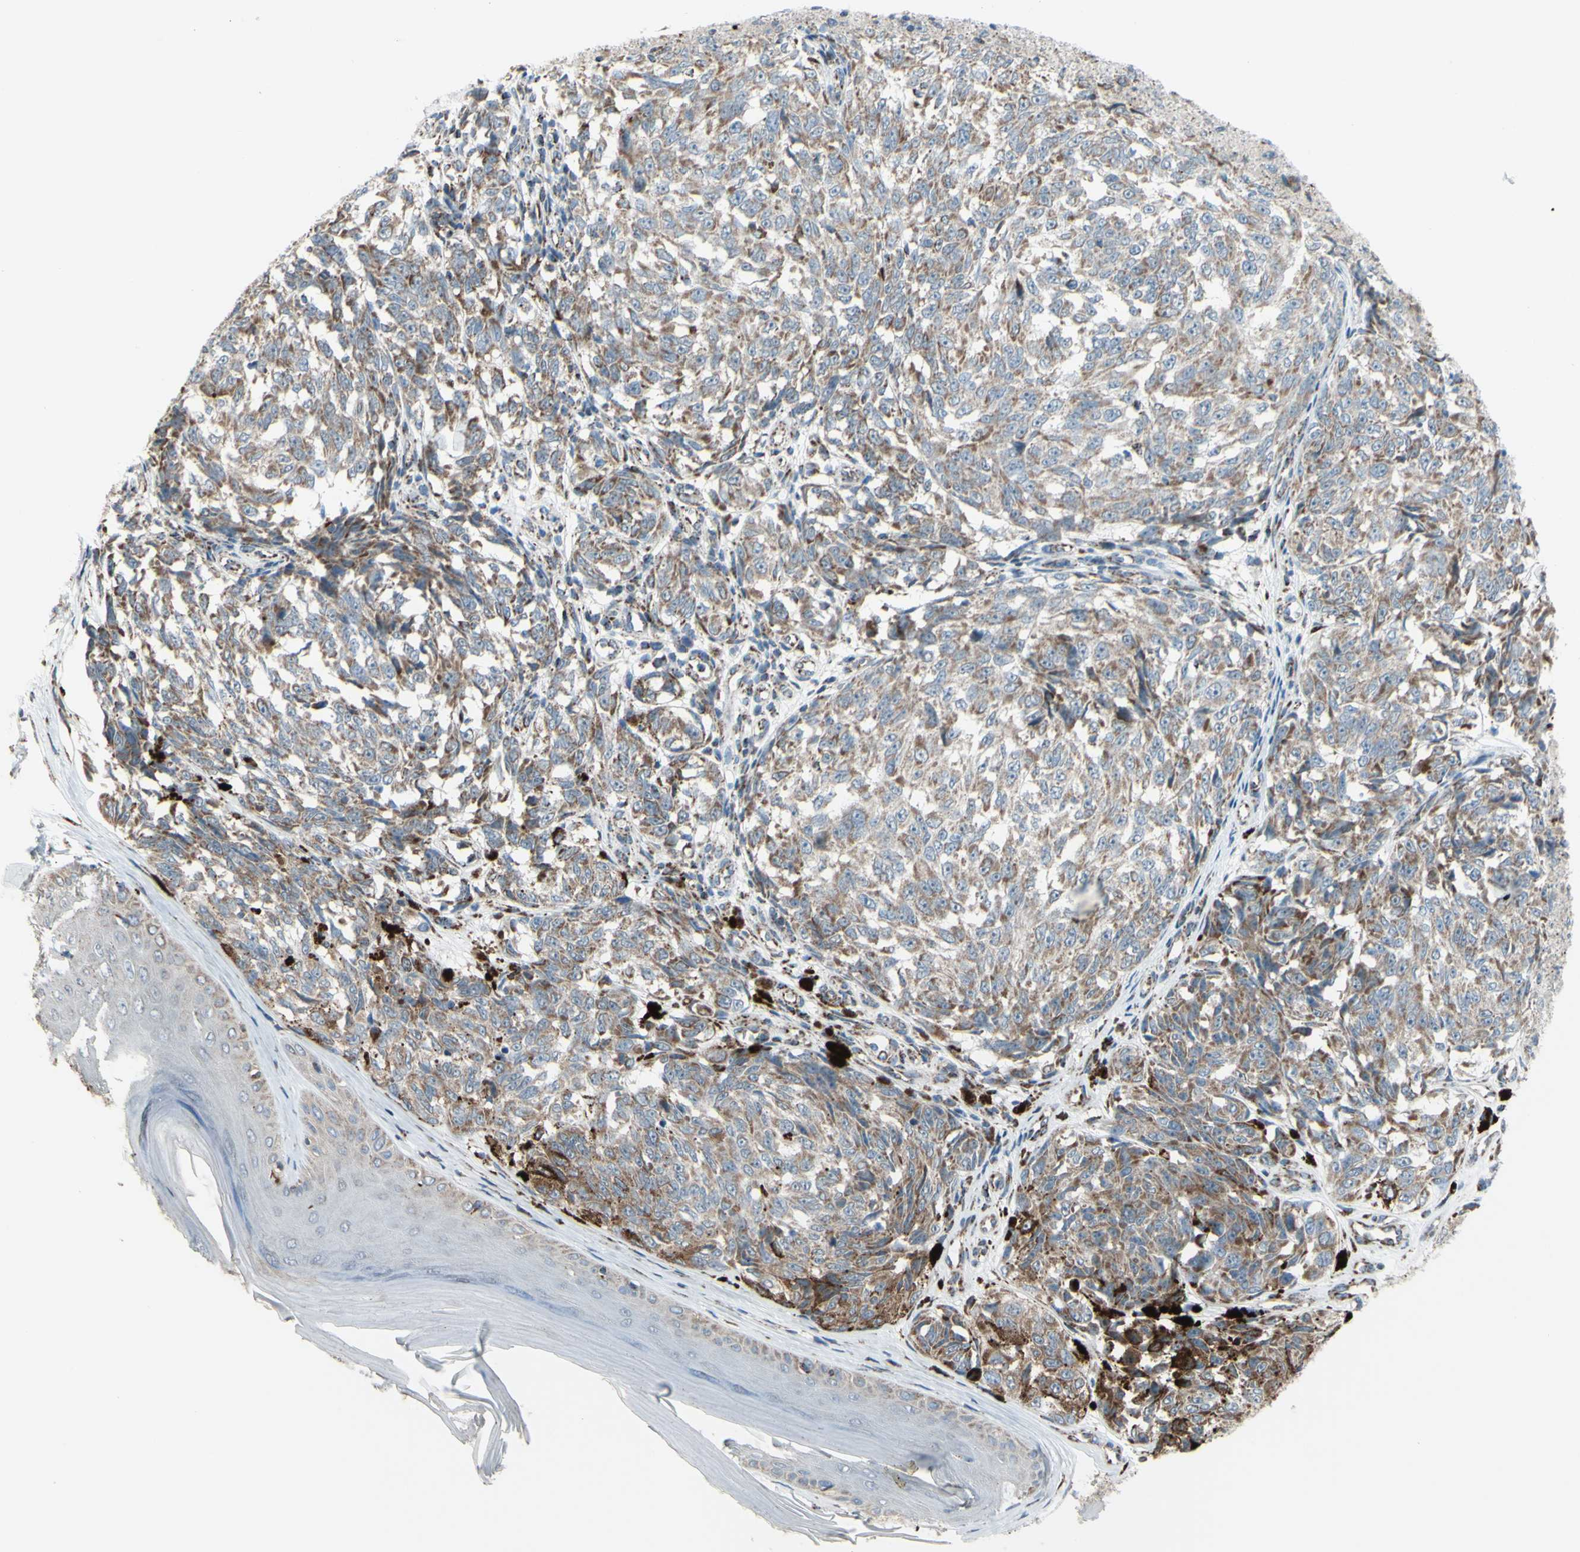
{"staining": {"intensity": "weak", "quantity": "25%-75%", "location": "cytoplasmic/membranous"}, "tissue": "melanoma", "cell_type": "Tumor cells", "image_type": "cancer", "snomed": [{"axis": "morphology", "description": "Malignant melanoma, NOS"}, {"axis": "topography", "description": "Skin"}], "caption": "DAB (3,3'-diaminobenzidine) immunohistochemical staining of malignant melanoma displays weak cytoplasmic/membranous protein expression in approximately 25%-75% of tumor cells.", "gene": "GLT8D1", "patient": {"sex": "female", "age": 64}}